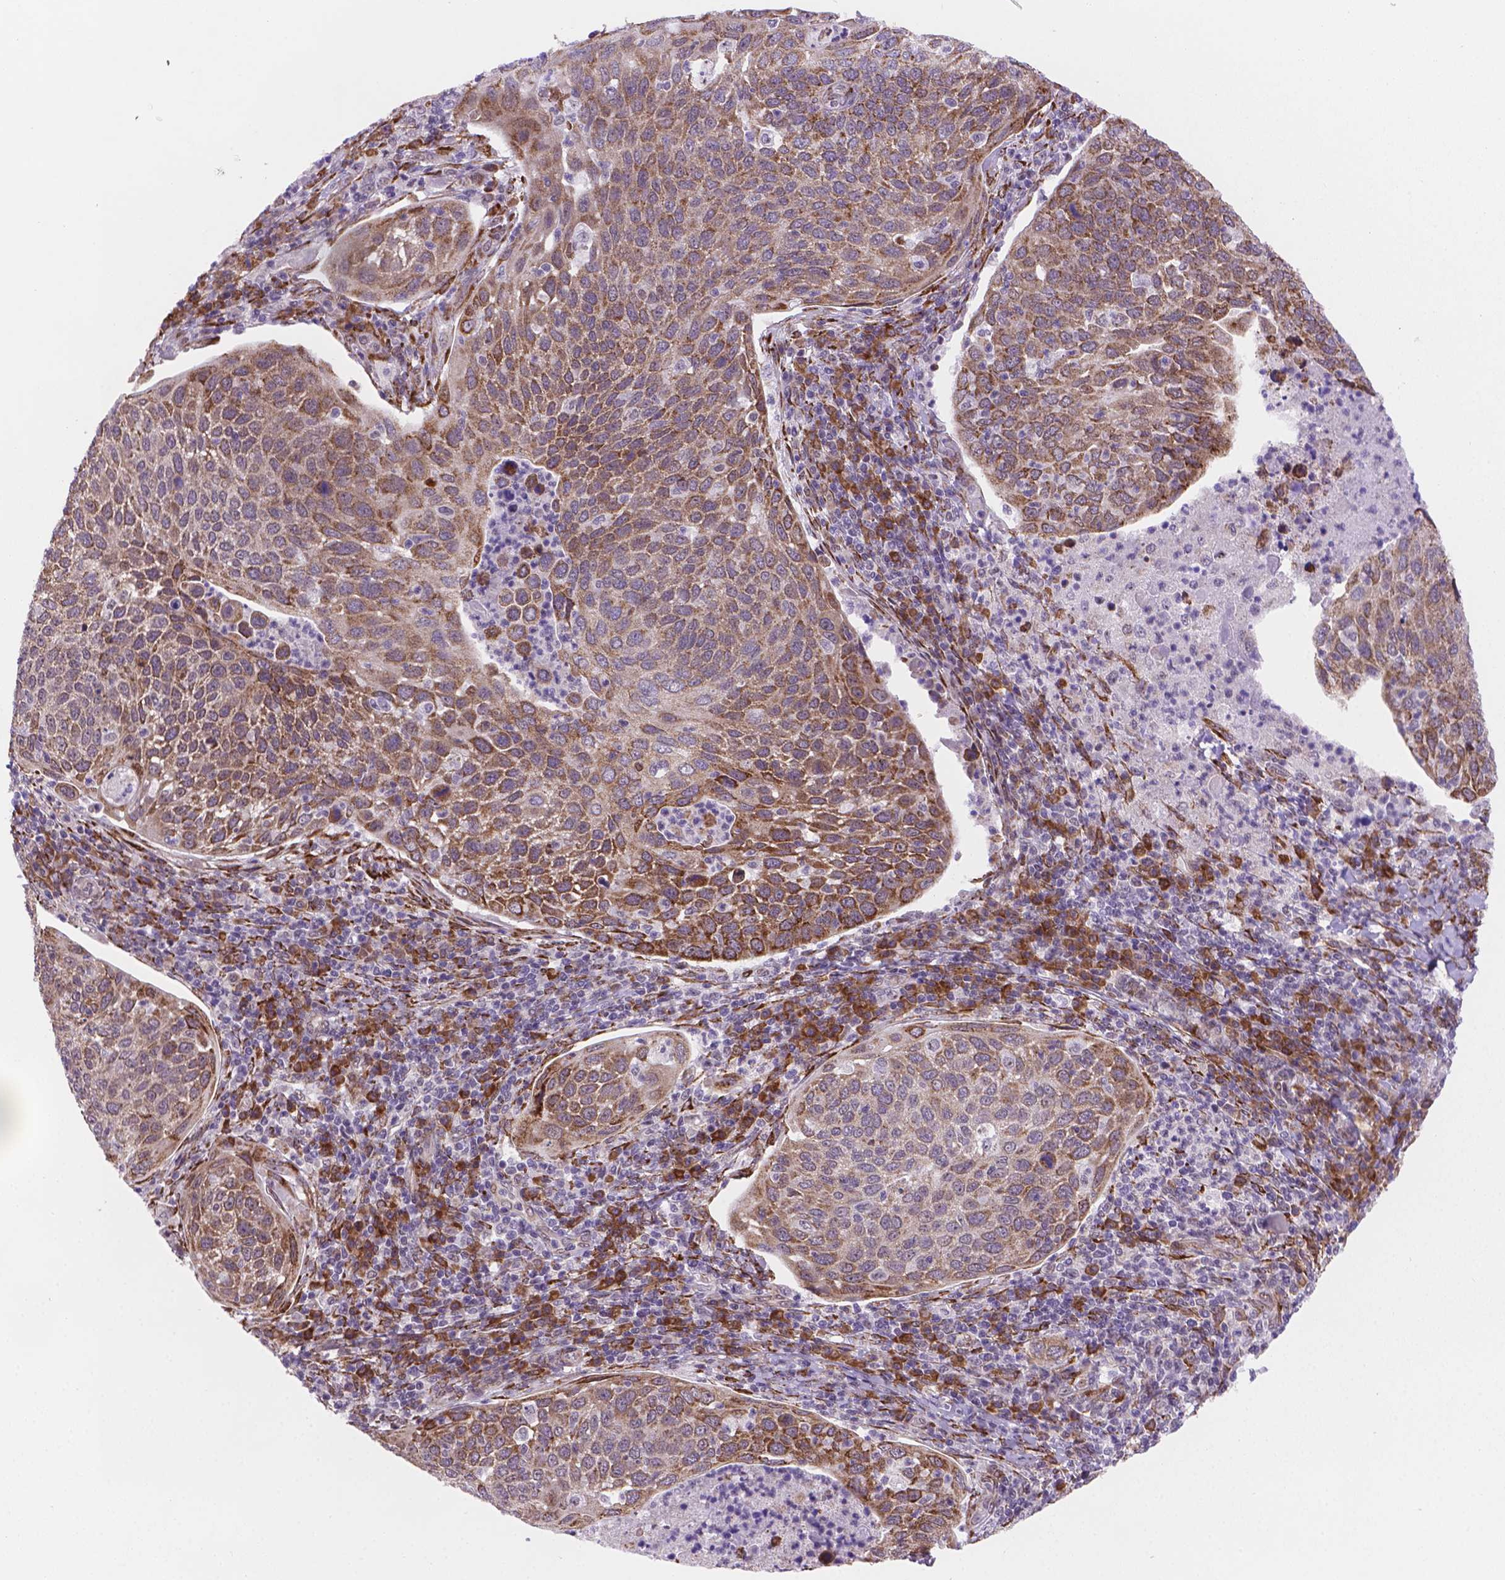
{"staining": {"intensity": "moderate", "quantity": ">75%", "location": "cytoplasmic/membranous"}, "tissue": "cervical cancer", "cell_type": "Tumor cells", "image_type": "cancer", "snomed": [{"axis": "morphology", "description": "Squamous cell carcinoma, NOS"}, {"axis": "topography", "description": "Cervix"}], "caption": "Cervical squamous cell carcinoma tissue demonstrates moderate cytoplasmic/membranous positivity in about >75% of tumor cells, visualized by immunohistochemistry. The staining is performed using DAB brown chromogen to label protein expression. The nuclei are counter-stained blue using hematoxylin.", "gene": "FNIP1", "patient": {"sex": "female", "age": 54}}